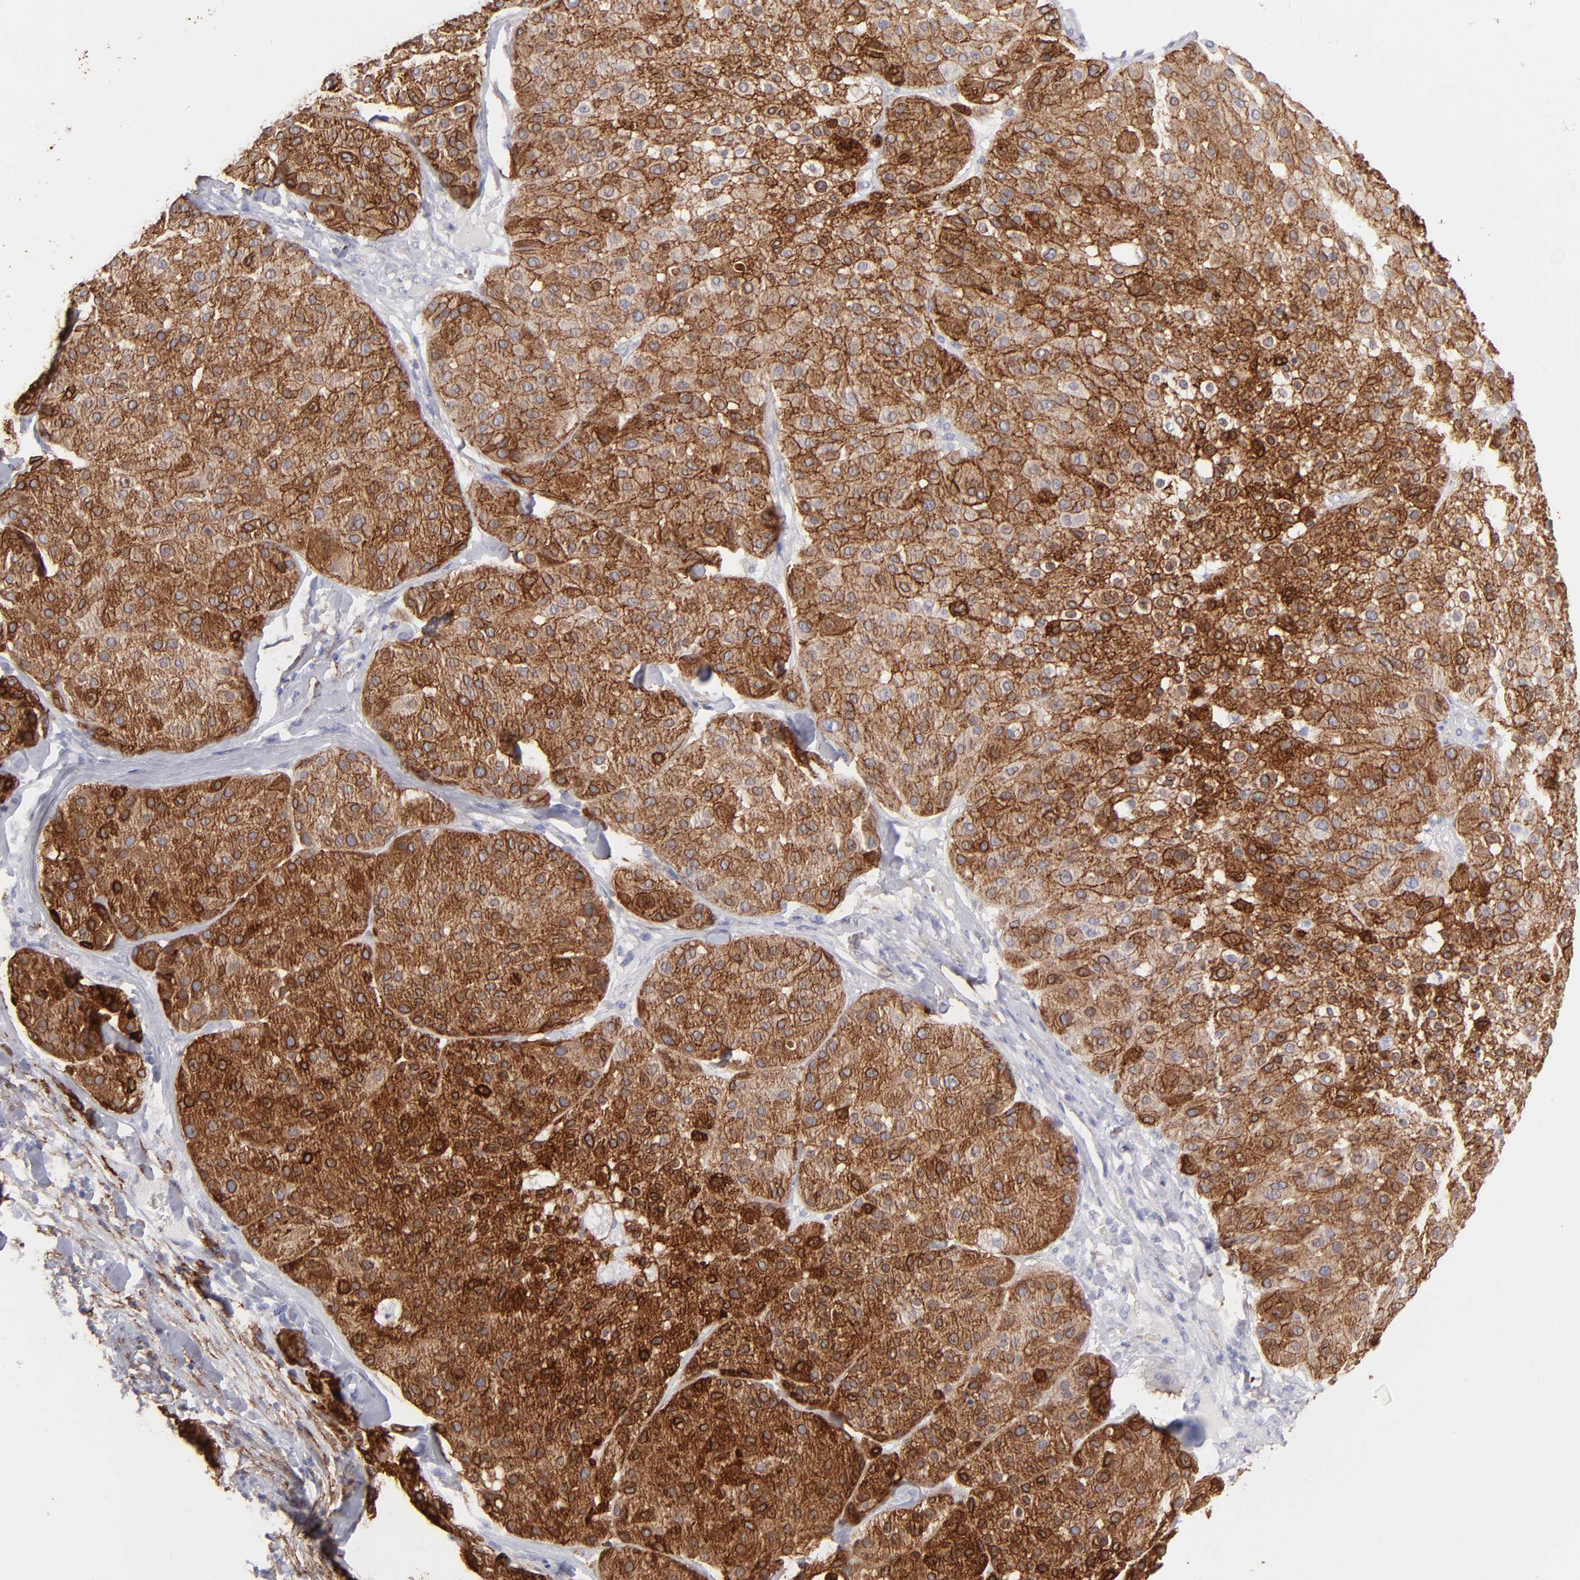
{"staining": {"intensity": "strong", "quantity": ">75%", "location": "cytoplasmic/membranous"}, "tissue": "melanoma", "cell_type": "Tumor cells", "image_type": "cancer", "snomed": [{"axis": "morphology", "description": "Normal tissue, NOS"}, {"axis": "morphology", "description": "Malignant melanoma, Metastatic site"}, {"axis": "topography", "description": "Skin"}], "caption": "Melanoma tissue displays strong cytoplasmic/membranous expression in about >75% of tumor cells", "gene": "AHNAK2", "patient": {"sex": "male", "age": 41}}